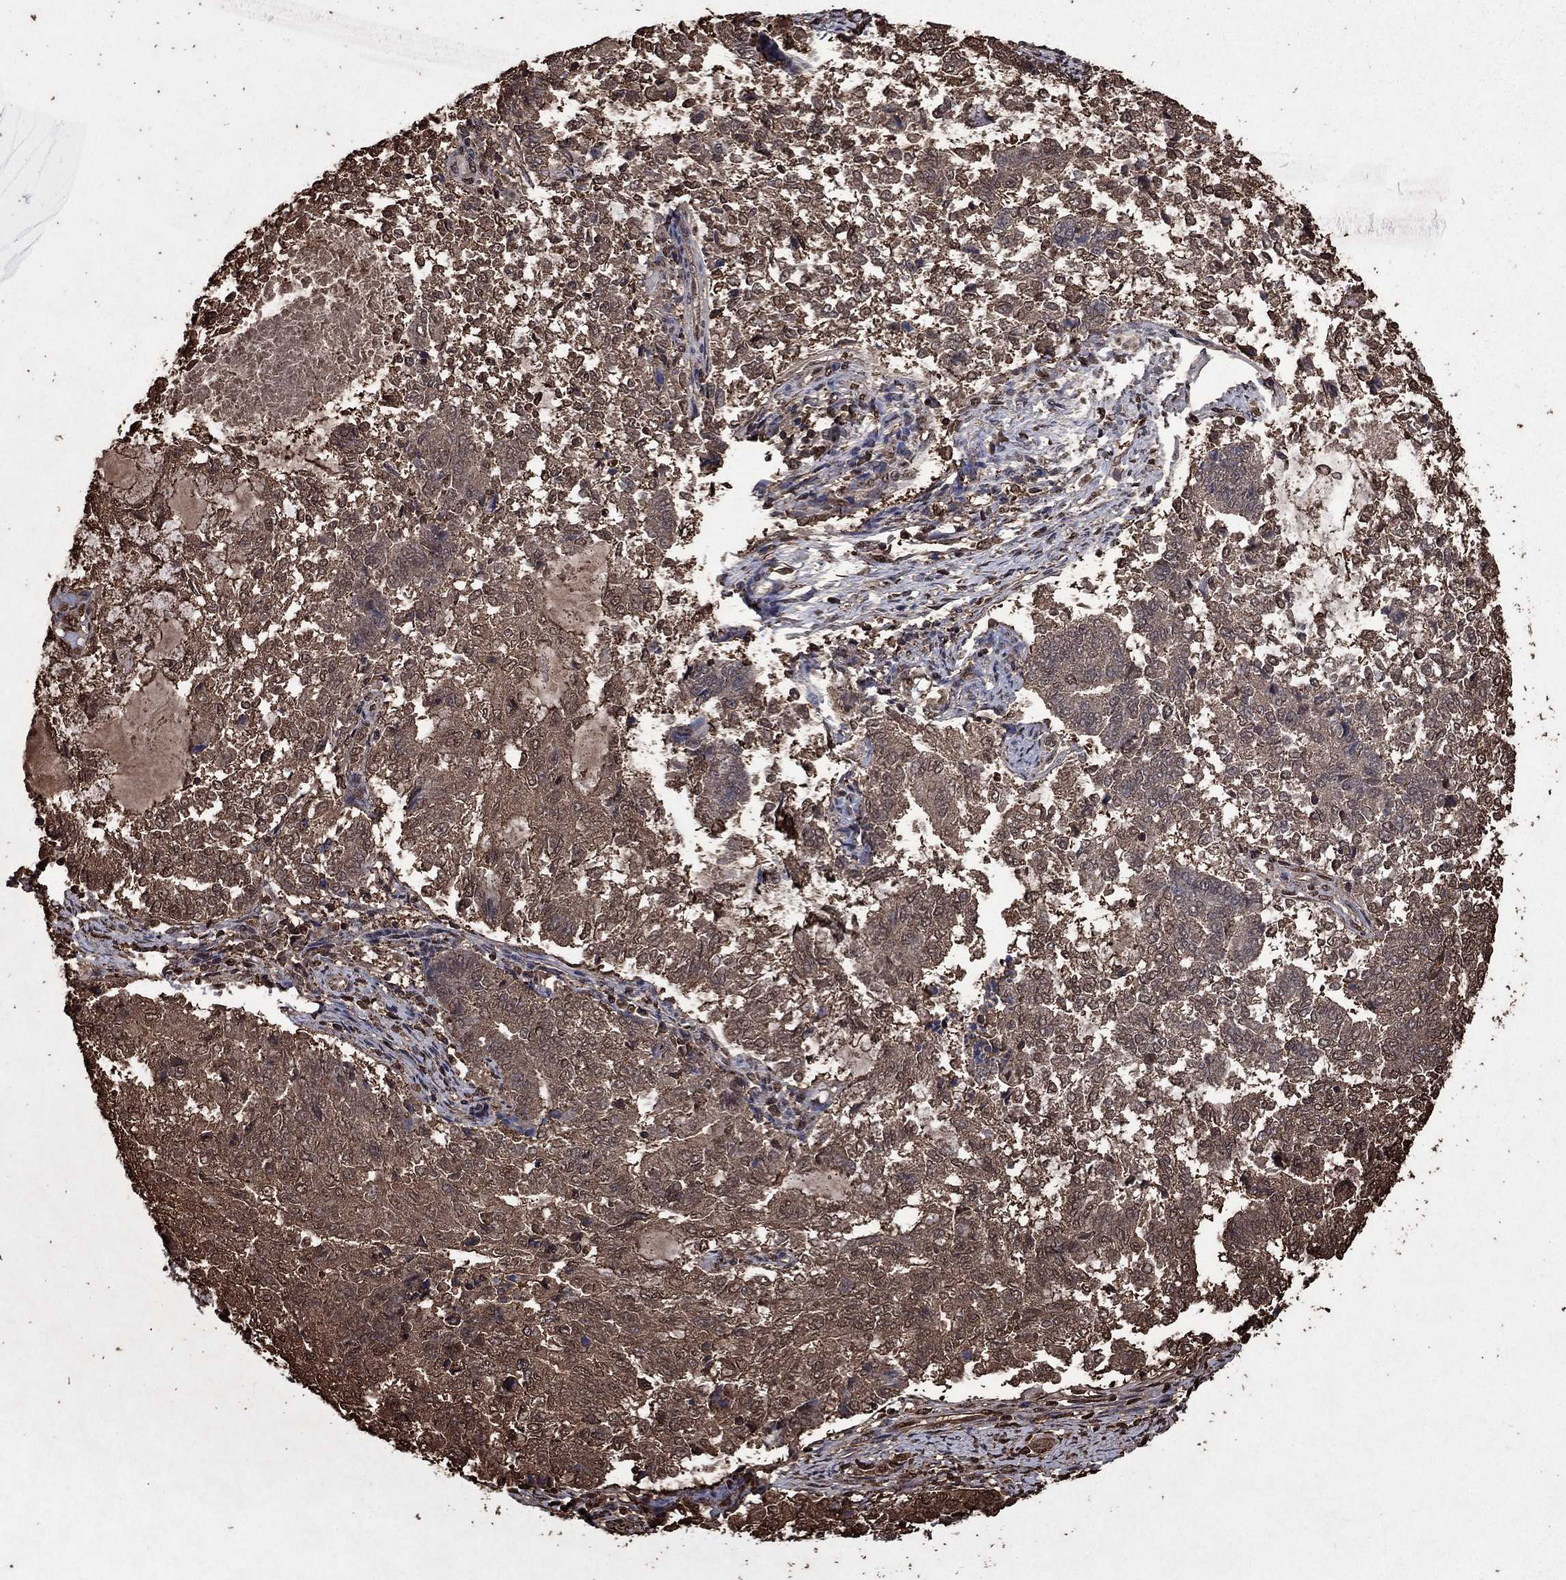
{"staining": {"intensity": "moderate", "quantity": "<25%", "location": "cytoplasmic/membranous"}, "tissue": "endometrial cancer", "cell_type": "Tumor cells", "image_type": "cancer", "snomed": [{"axis": "morphology", "description": "Adenocarcinoma, NOS"}, {"axis": "topography", "description": "Endometrium"}], "caption": "Immunohistochemical staining of endometrial cancer shows moderate cytoplasmic/membranous protein positivity in approximately <25% of tumor cells.", "gene": "GAPDH", "patient": {"sex": "female", "age": 65}}